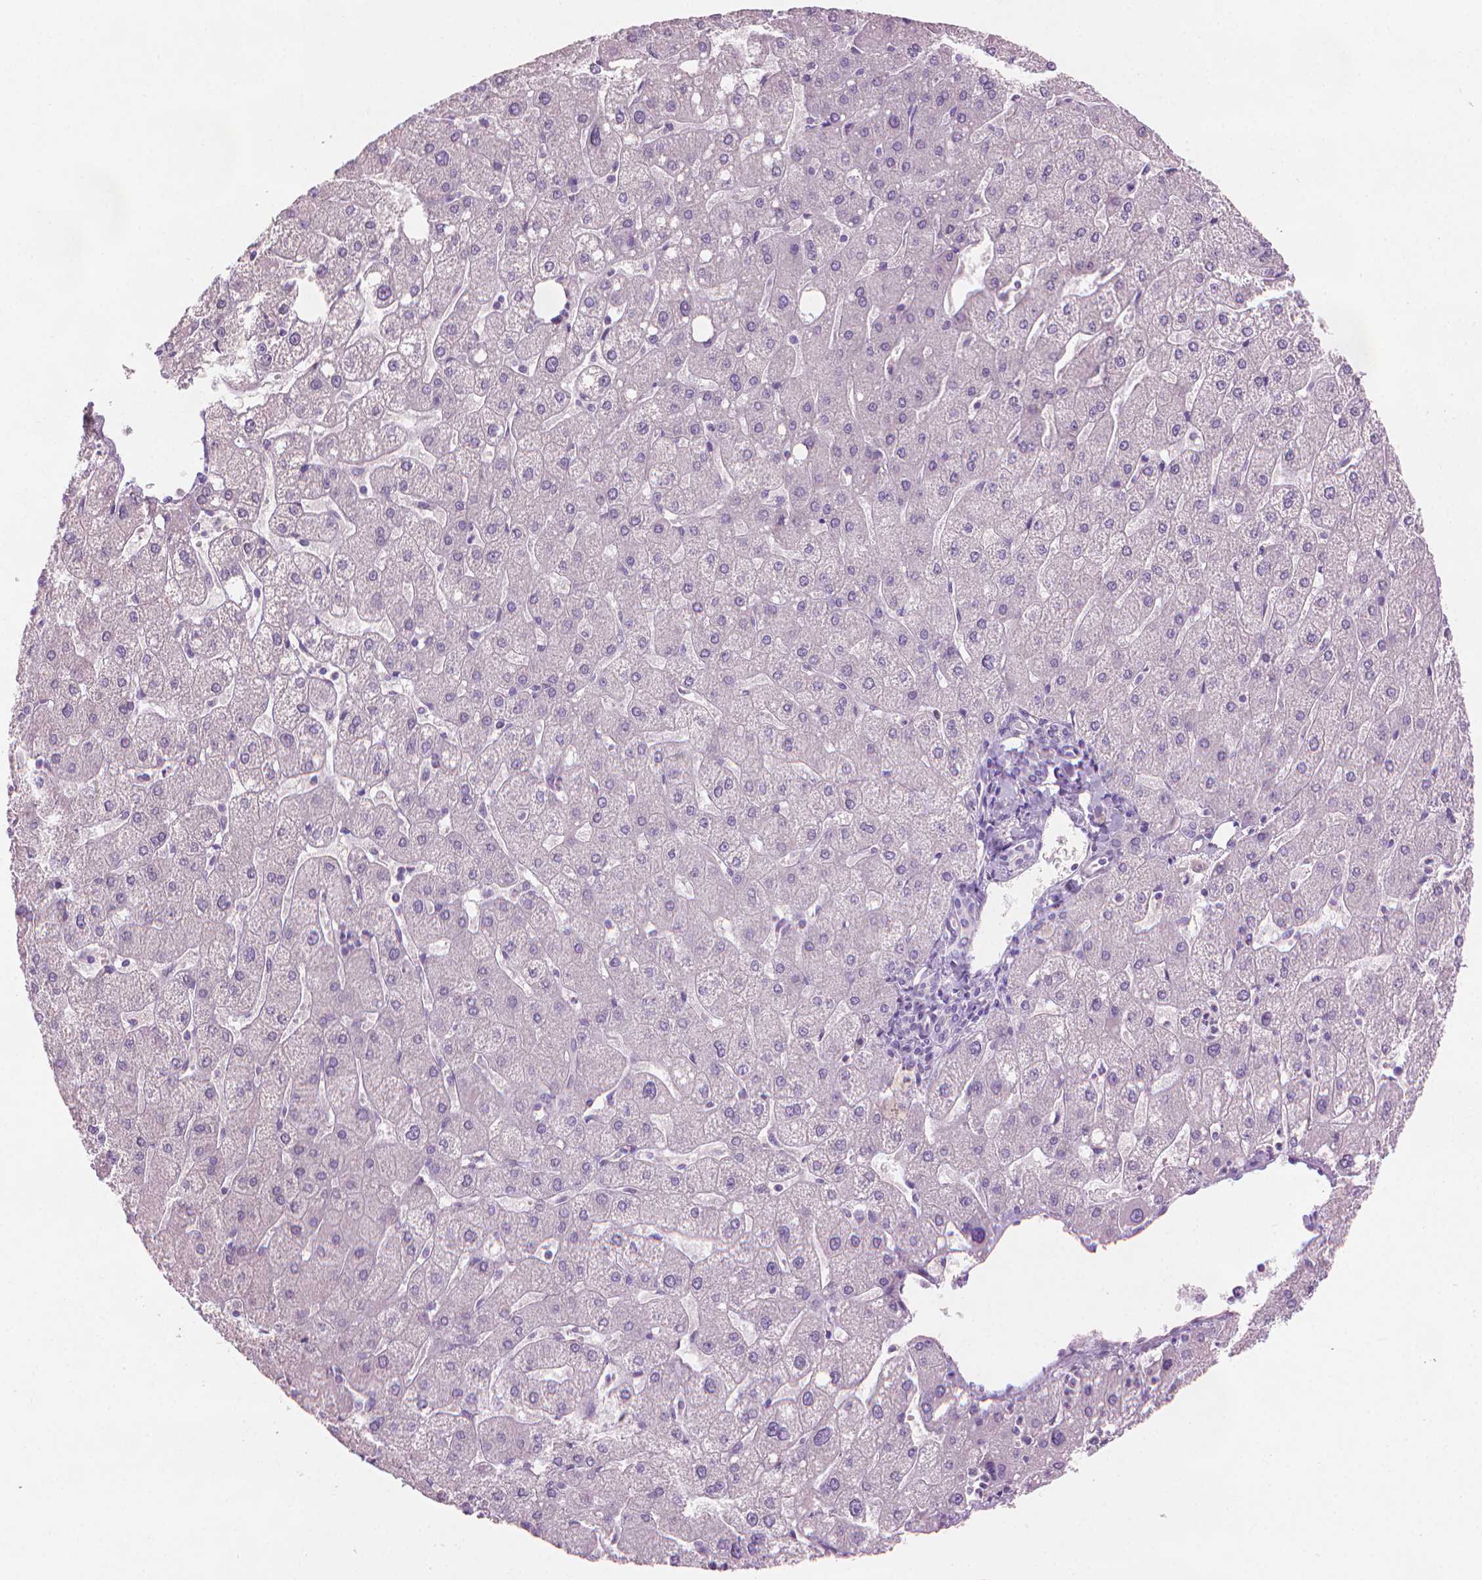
{"staining": {"intensity": "negative", "quantity": "none", "location": "none"}, "tissue": "liver", "cell_type": "Cholangiocytes", "image_type": "normal", "snomed": [{"axis": "morphology", "description": "Normal tissue, NOS"}, {"axis": "topography", "description": "Liver"}], "caption": "This micrograph is of benign liver stained with immunohistochemistry to label a protein in brown with the nuclei are counter-stained blue. There is no staining in cholangiocytes. Nuclei are stained in blue.", "gene": "MLANA", "patient": {"sex": "male", "age": 67}}